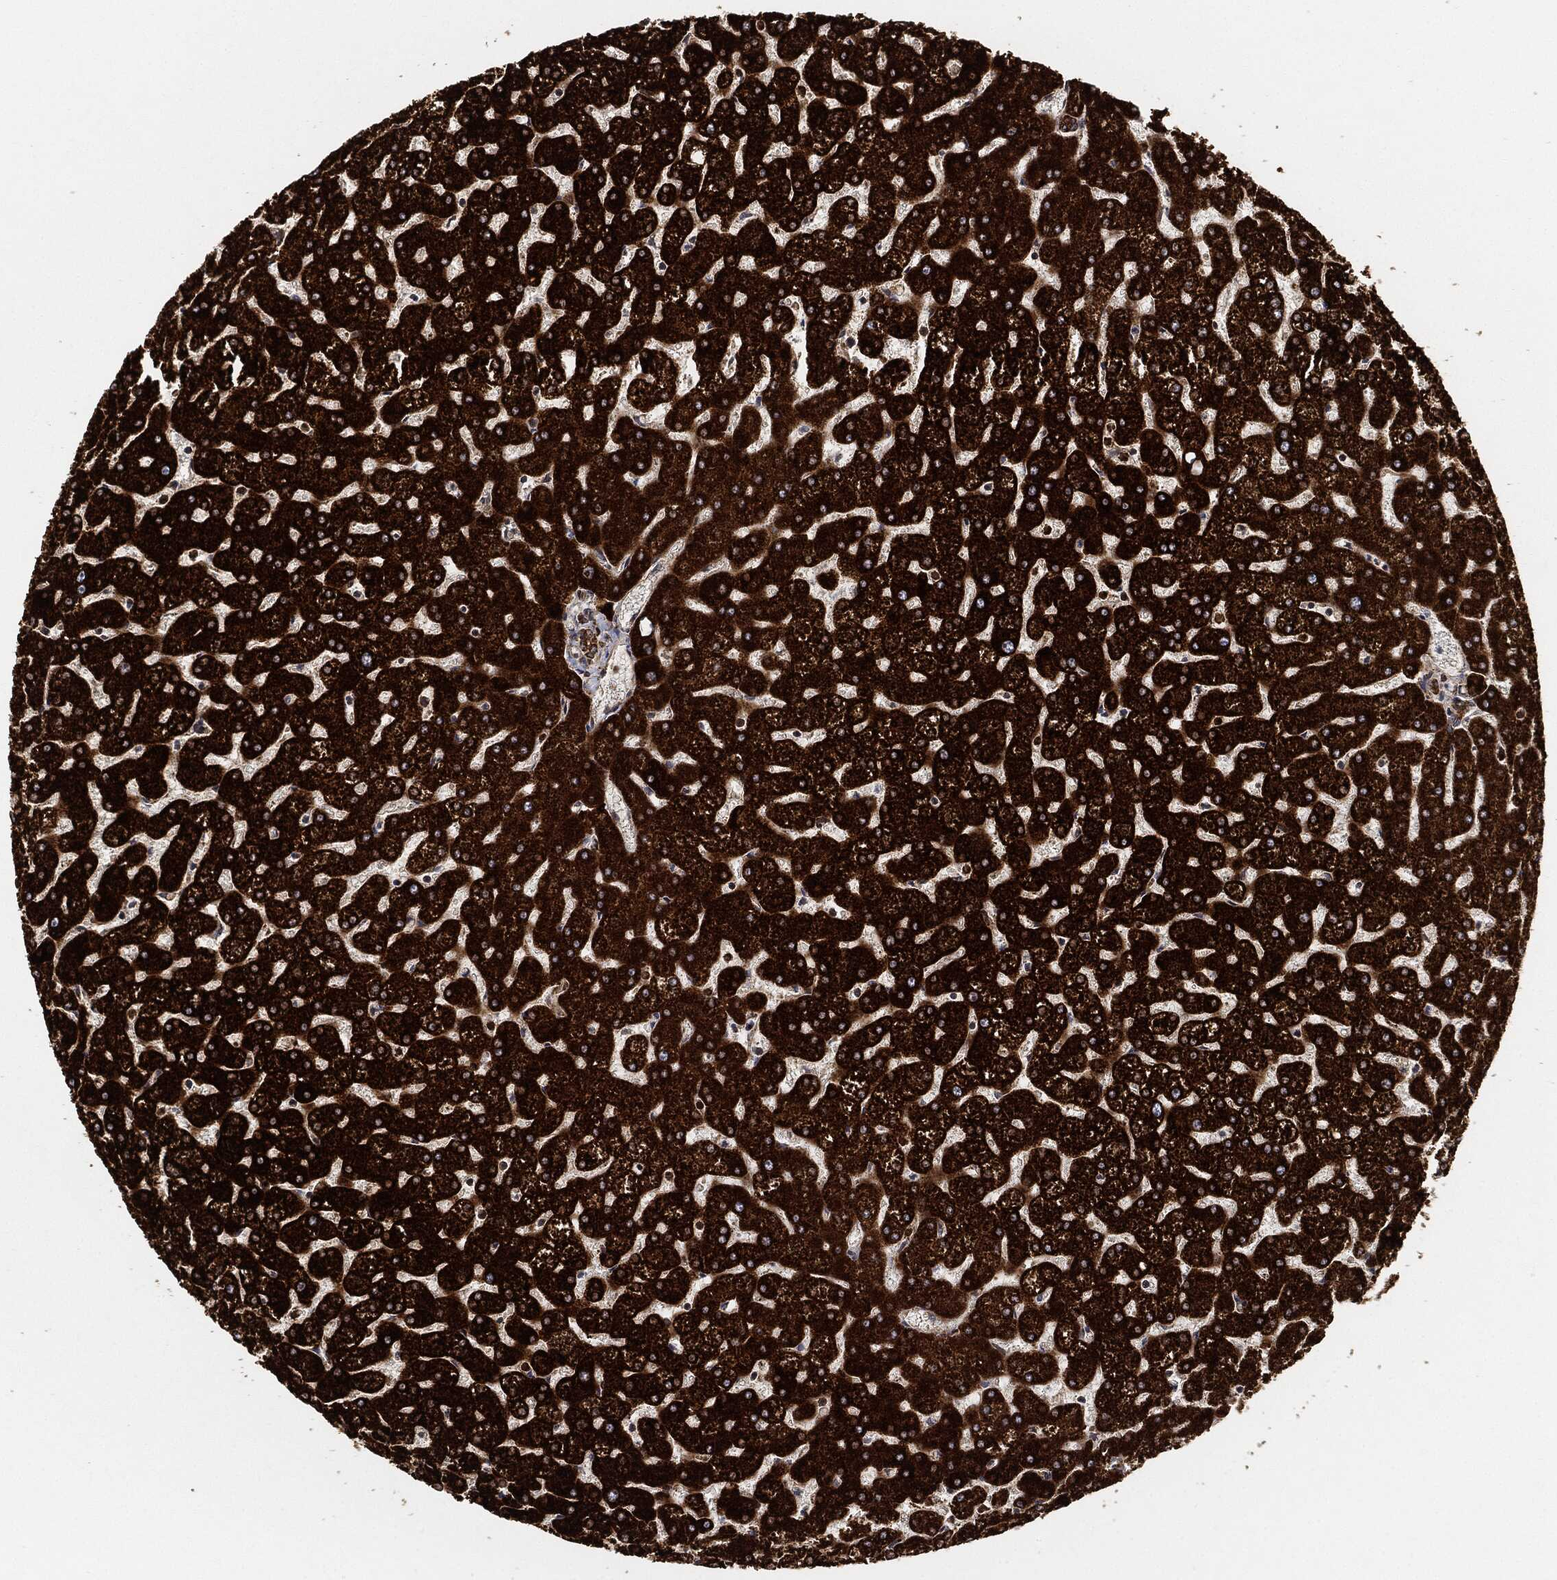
{"staining": {"intensity": "strong", "quantity": ">75%", "location": "cytoplasmic/membranous"}, "tissue": "liver", "cell_type": "Cholangiocytes", "image_type": "normal", "snomed": [{"axis": "morphology", "description": "Normal tissue, NOS"}, {"axis": "topography", "description": "Liver"}], "caption": "A high amount of strong cytoplasmic/membranous staining is appreciated in about >75% of cholangiocytes in unremarkable liver. (Stains: DAB (3,3'-diaminobenzidine) in brown, nuclei in blue, Microscopy: brightfield microscopy at high magnification).", "gene": "MAP3K3", "patient": {"sex": "female", "age": 32}}